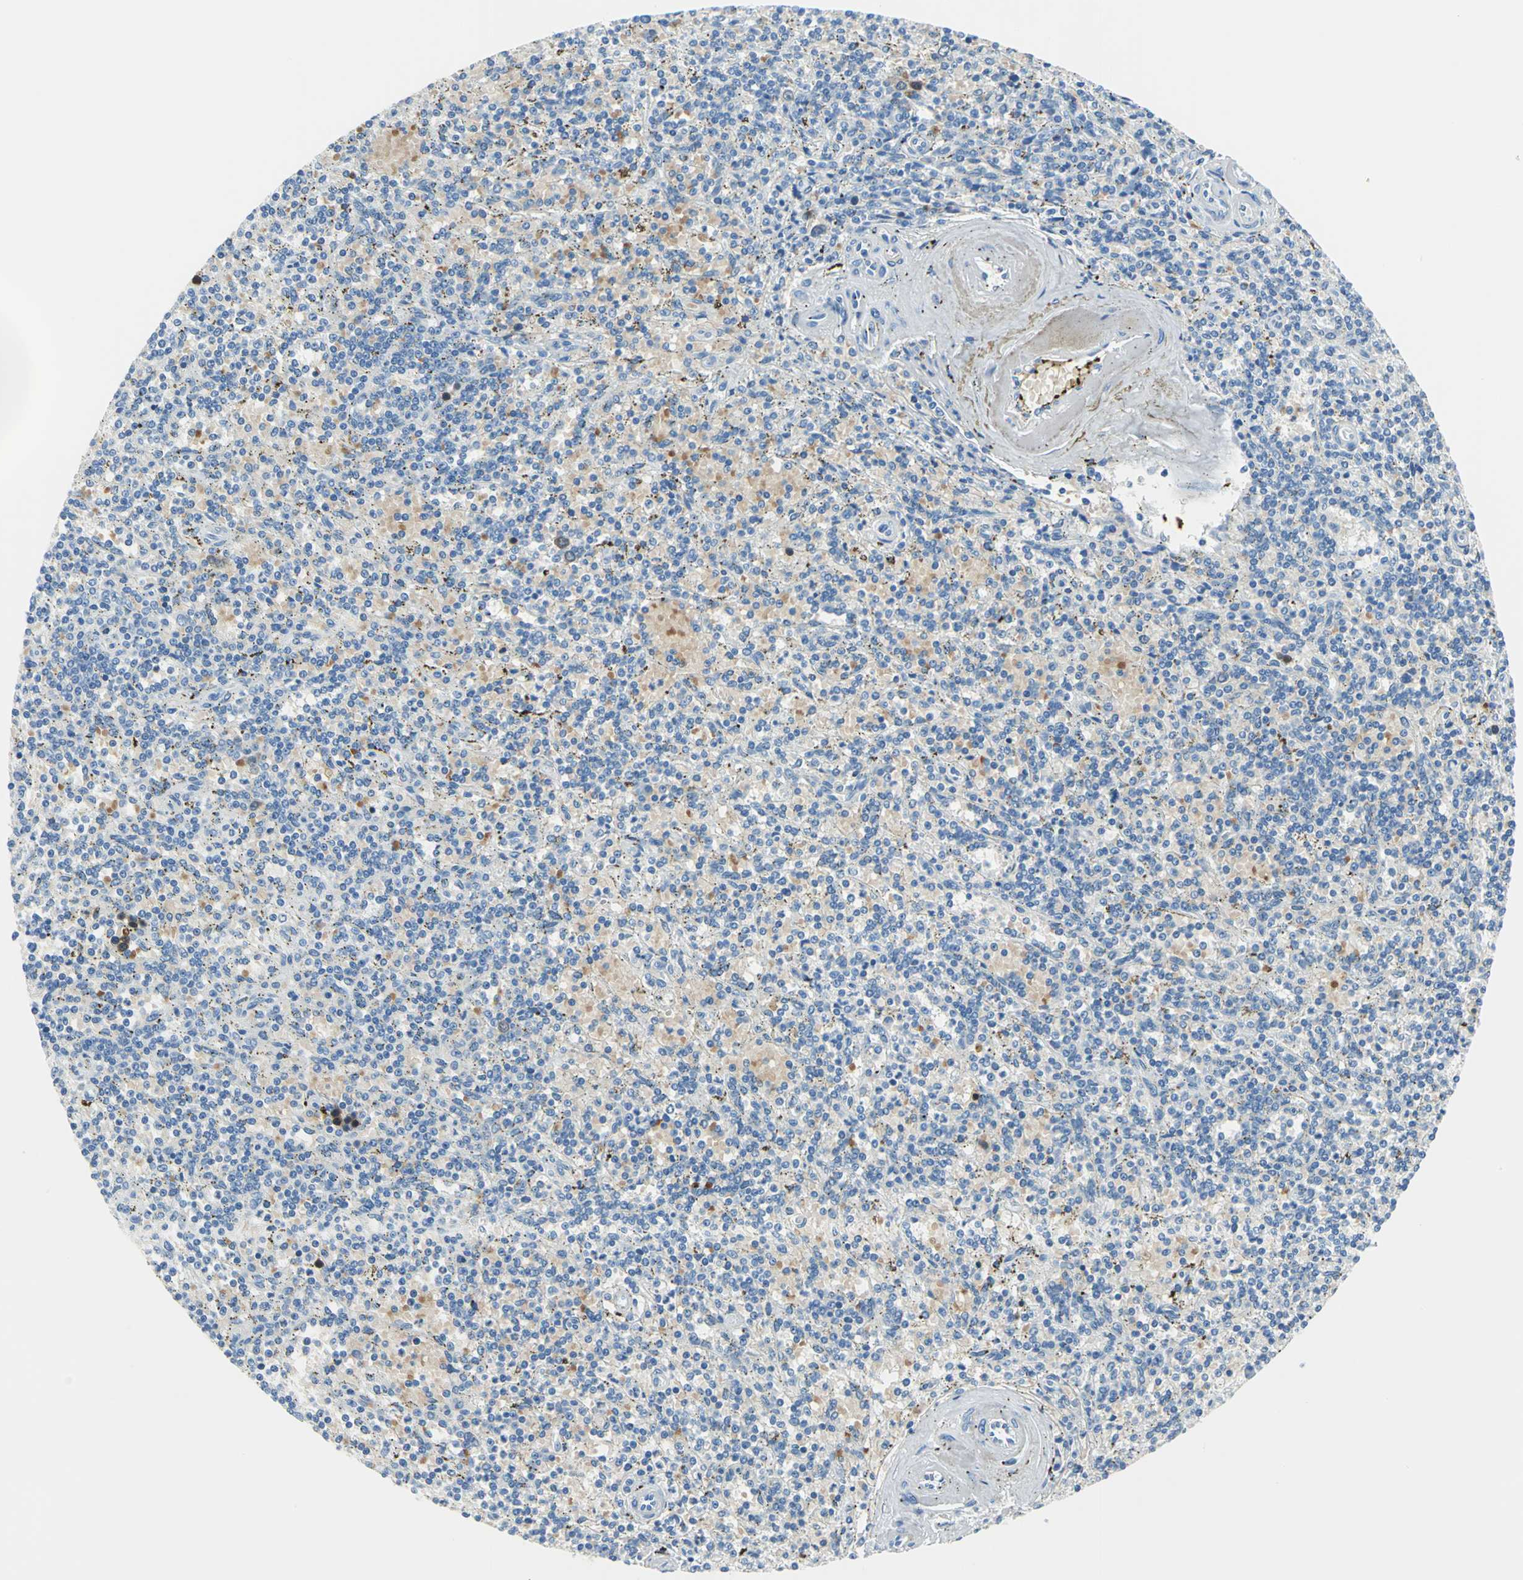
{"staining": {"intensity": "negative", "quantity": "none", "location": "none"}, "tissue": "lymphoma", "cell_type": "Tumor cells", "image_type": "cancer", "snomed": [{"axis": "morphology", "description": "Malignant lymphoma, non-Hodgkin's type, Low grade"}, {"axis": "topography", "description": "Spleen"}], "caption": "This is an IHC micrograph of malignant lymphoma, non-Hodgkin's type (low-grade). There is no positivity in tumor cells.", "gene": "PKLR", "patient": {"sex": "male", "age": 73}}